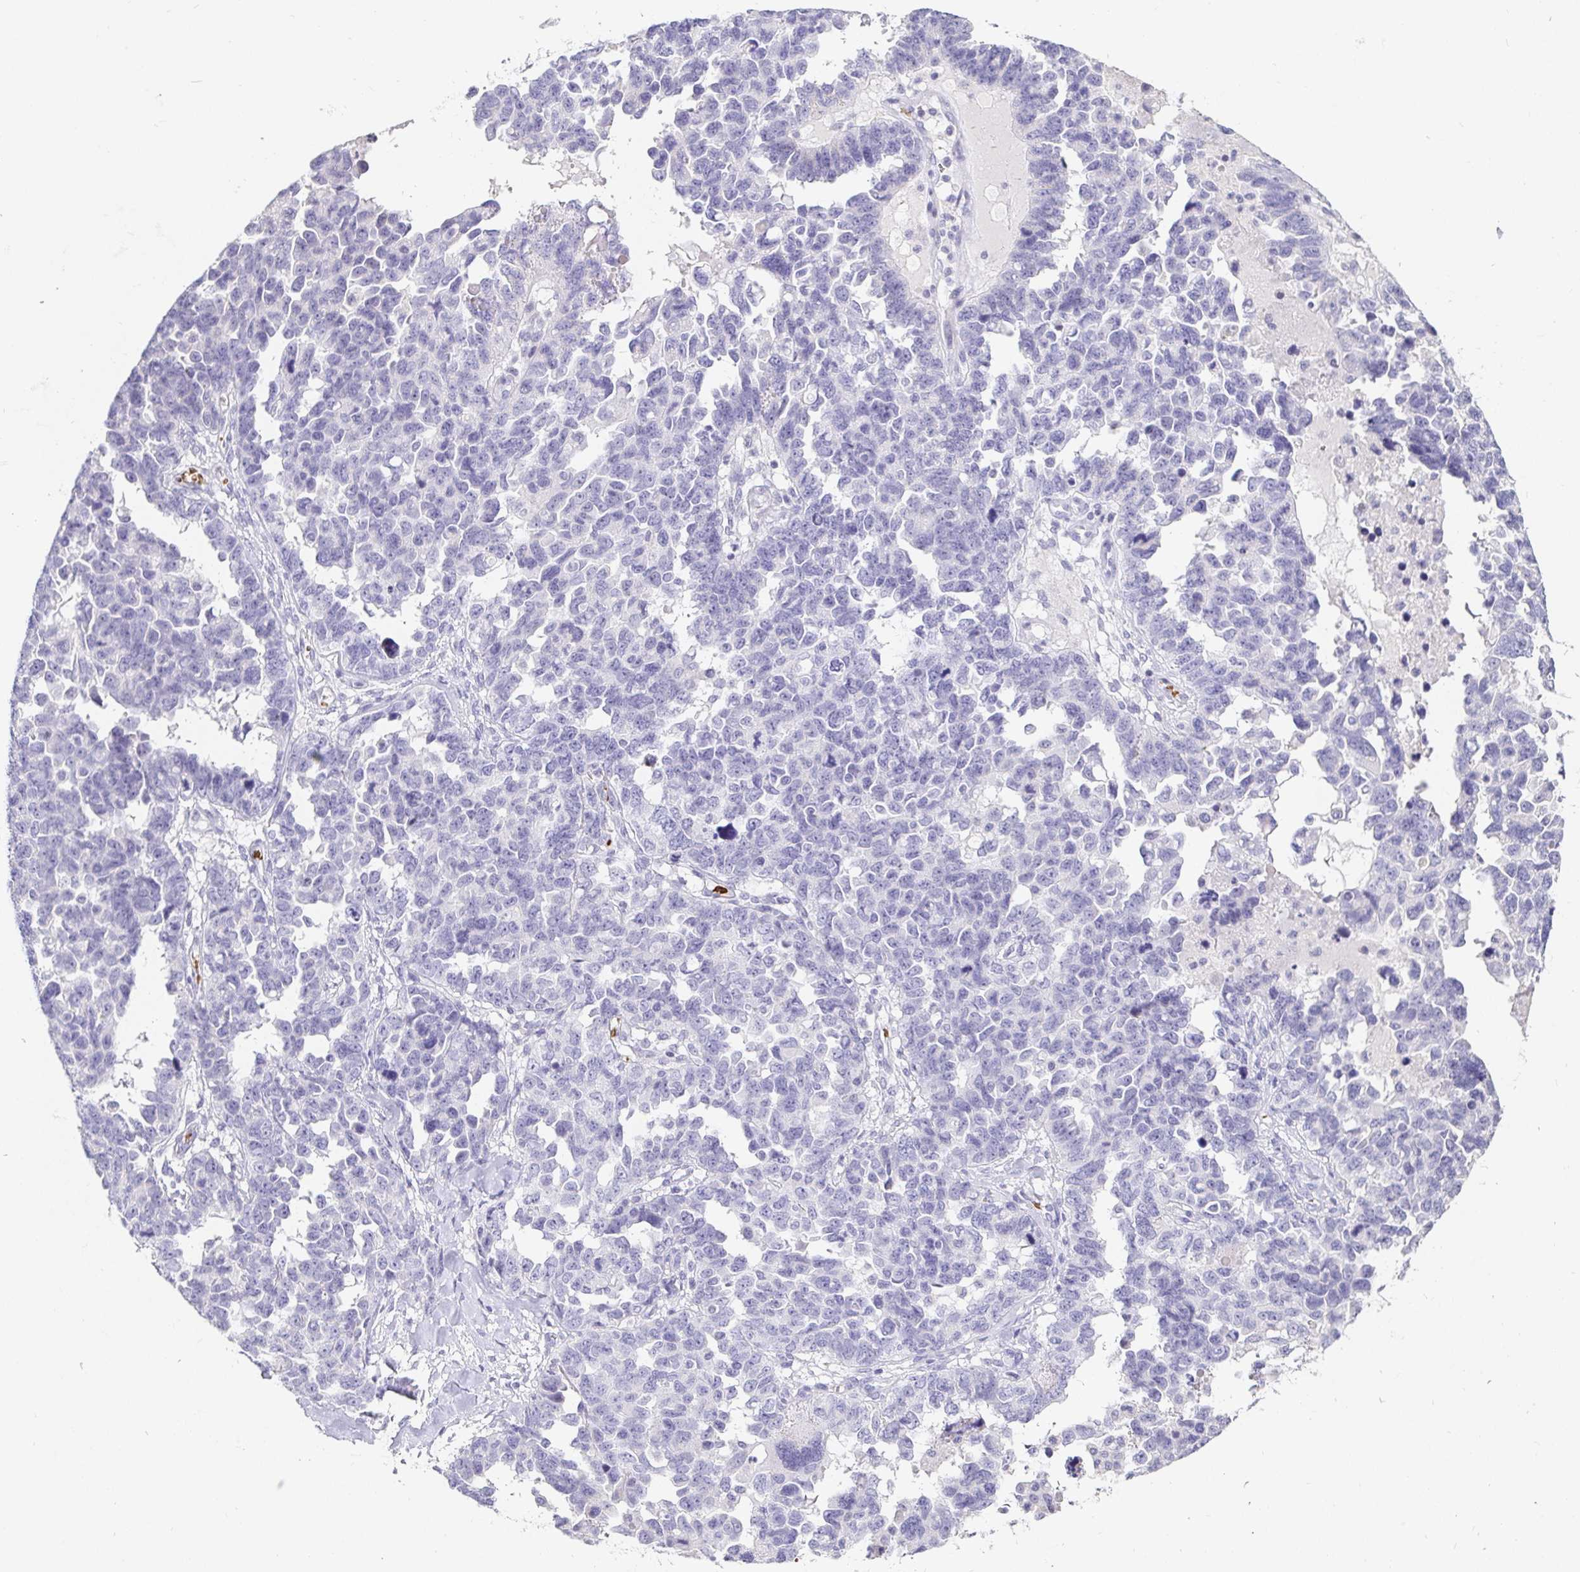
{"staining": {"intensity": "negative", "quantity": "none", "location": "none"}, "tissue": "ovarian cancer", "cell_type": "Tumor cells", "image_type": "cancer", "snomed": [{"axis": "morphology", "description": "Cystadenocarcinoma, serous, NOS"}, {"axis": "topography", "description": "Ovary"}], "caption": "DAB immunohistochemical staining of human serous cystadenocarcinoma (ovarian) shows no significant positivity in tumor cells.", "gene": "FGF21", "patient": {"sex": "female", "age": 69}}